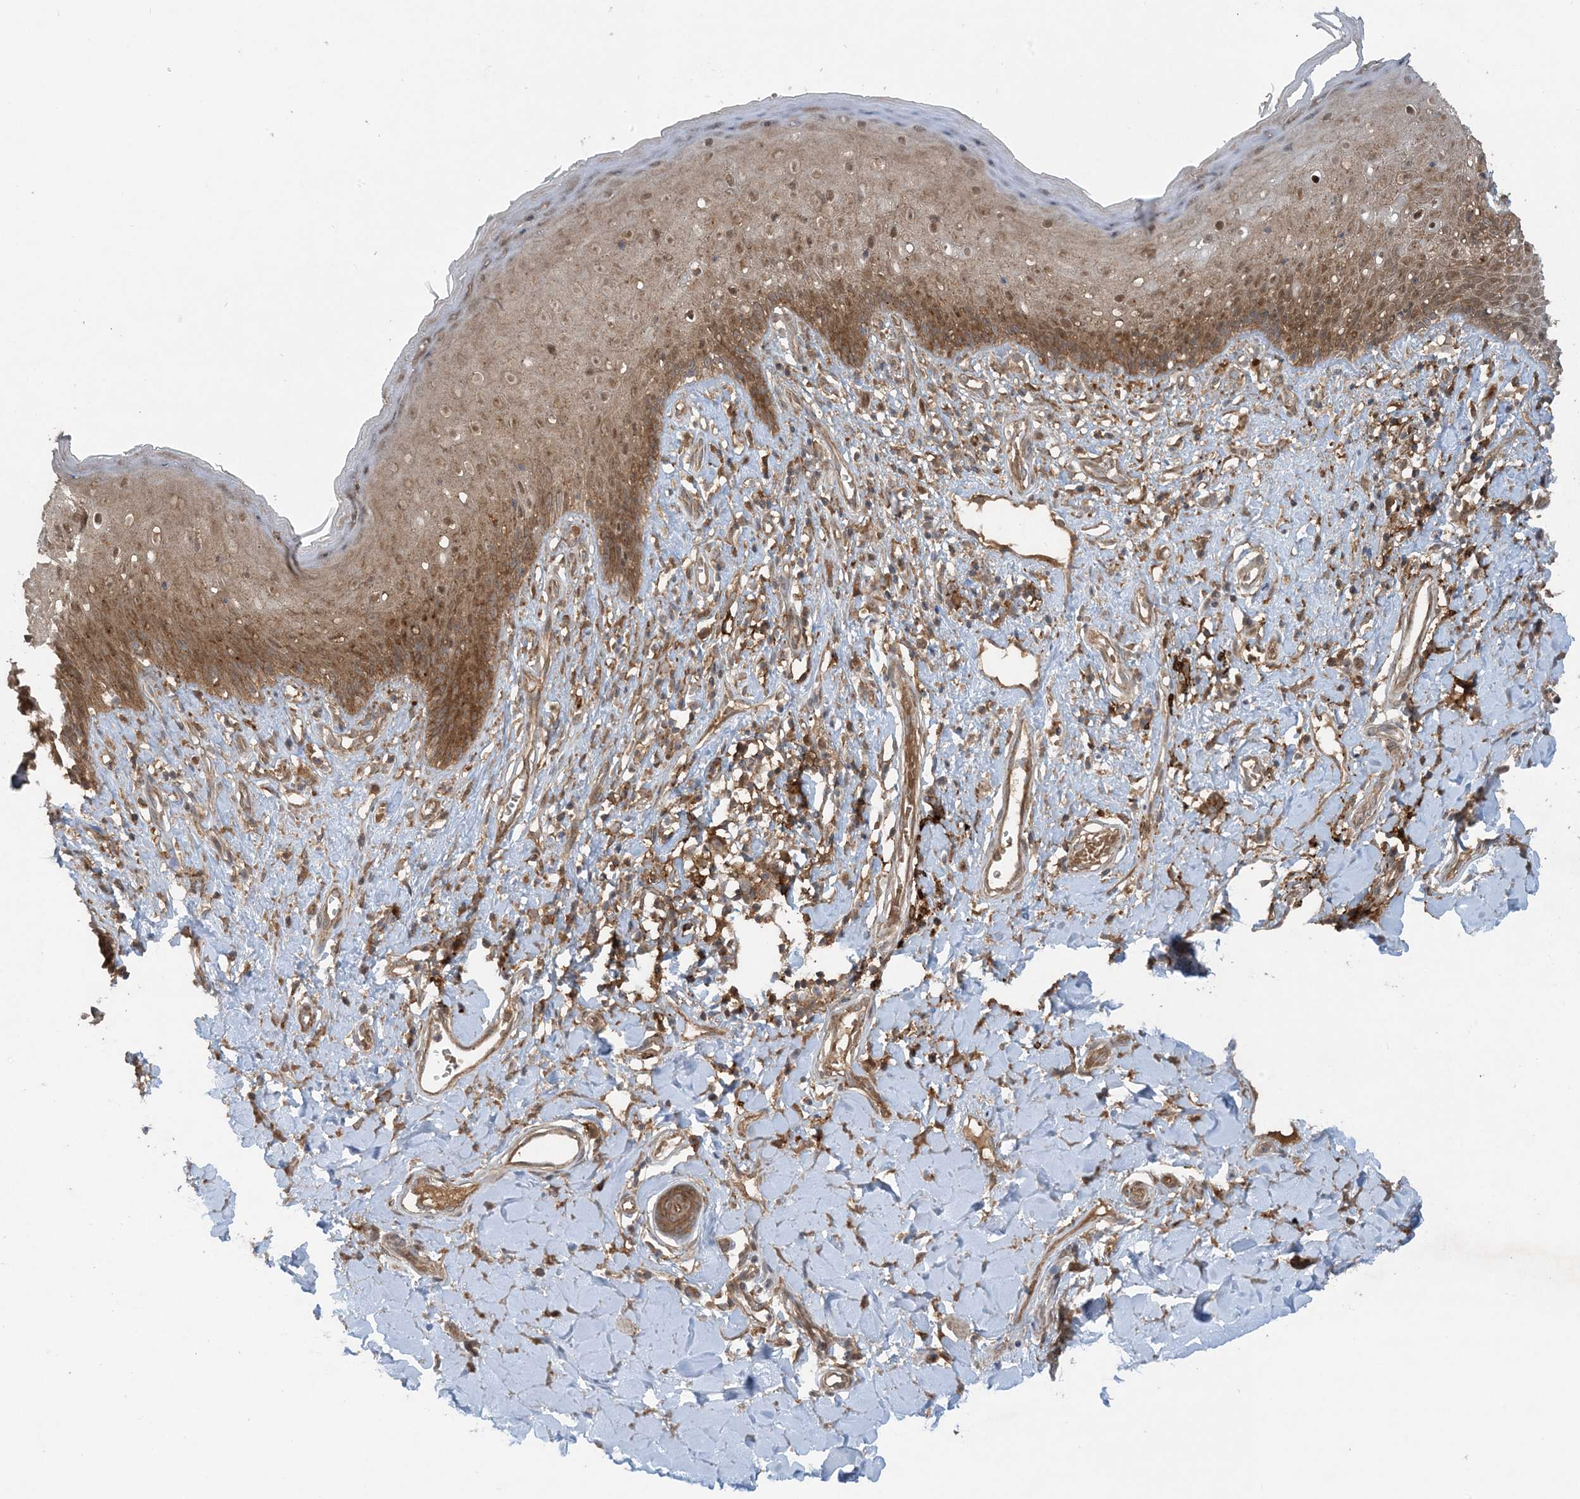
{"staining": {"intensity": "moderate", "quantity": "25%-75%", "location": "cytoplasmic/membranous,nuclear"}, "tissue": "skin", "cell_type": "Epidermal cells", "image_type": "normal", "snomed": [{"axis": "morphology", "description": "Normal tissue, NOS"}, {"axis": "morphology", "description": "Squamous cell carcinoma, NOS"}, {"axis": "topography", "description": "Vulva"}], "caption": "Moderate cytoplasmic/membranous,nuclear positivity is identified in approximately 25%-75% of epidermal cells in unremarkable skin. (brown staining indicates protein expression, while blue staining denotes nuclei).", "gene": "STAM2", "patient": {"sex": "female", "age": 85}}